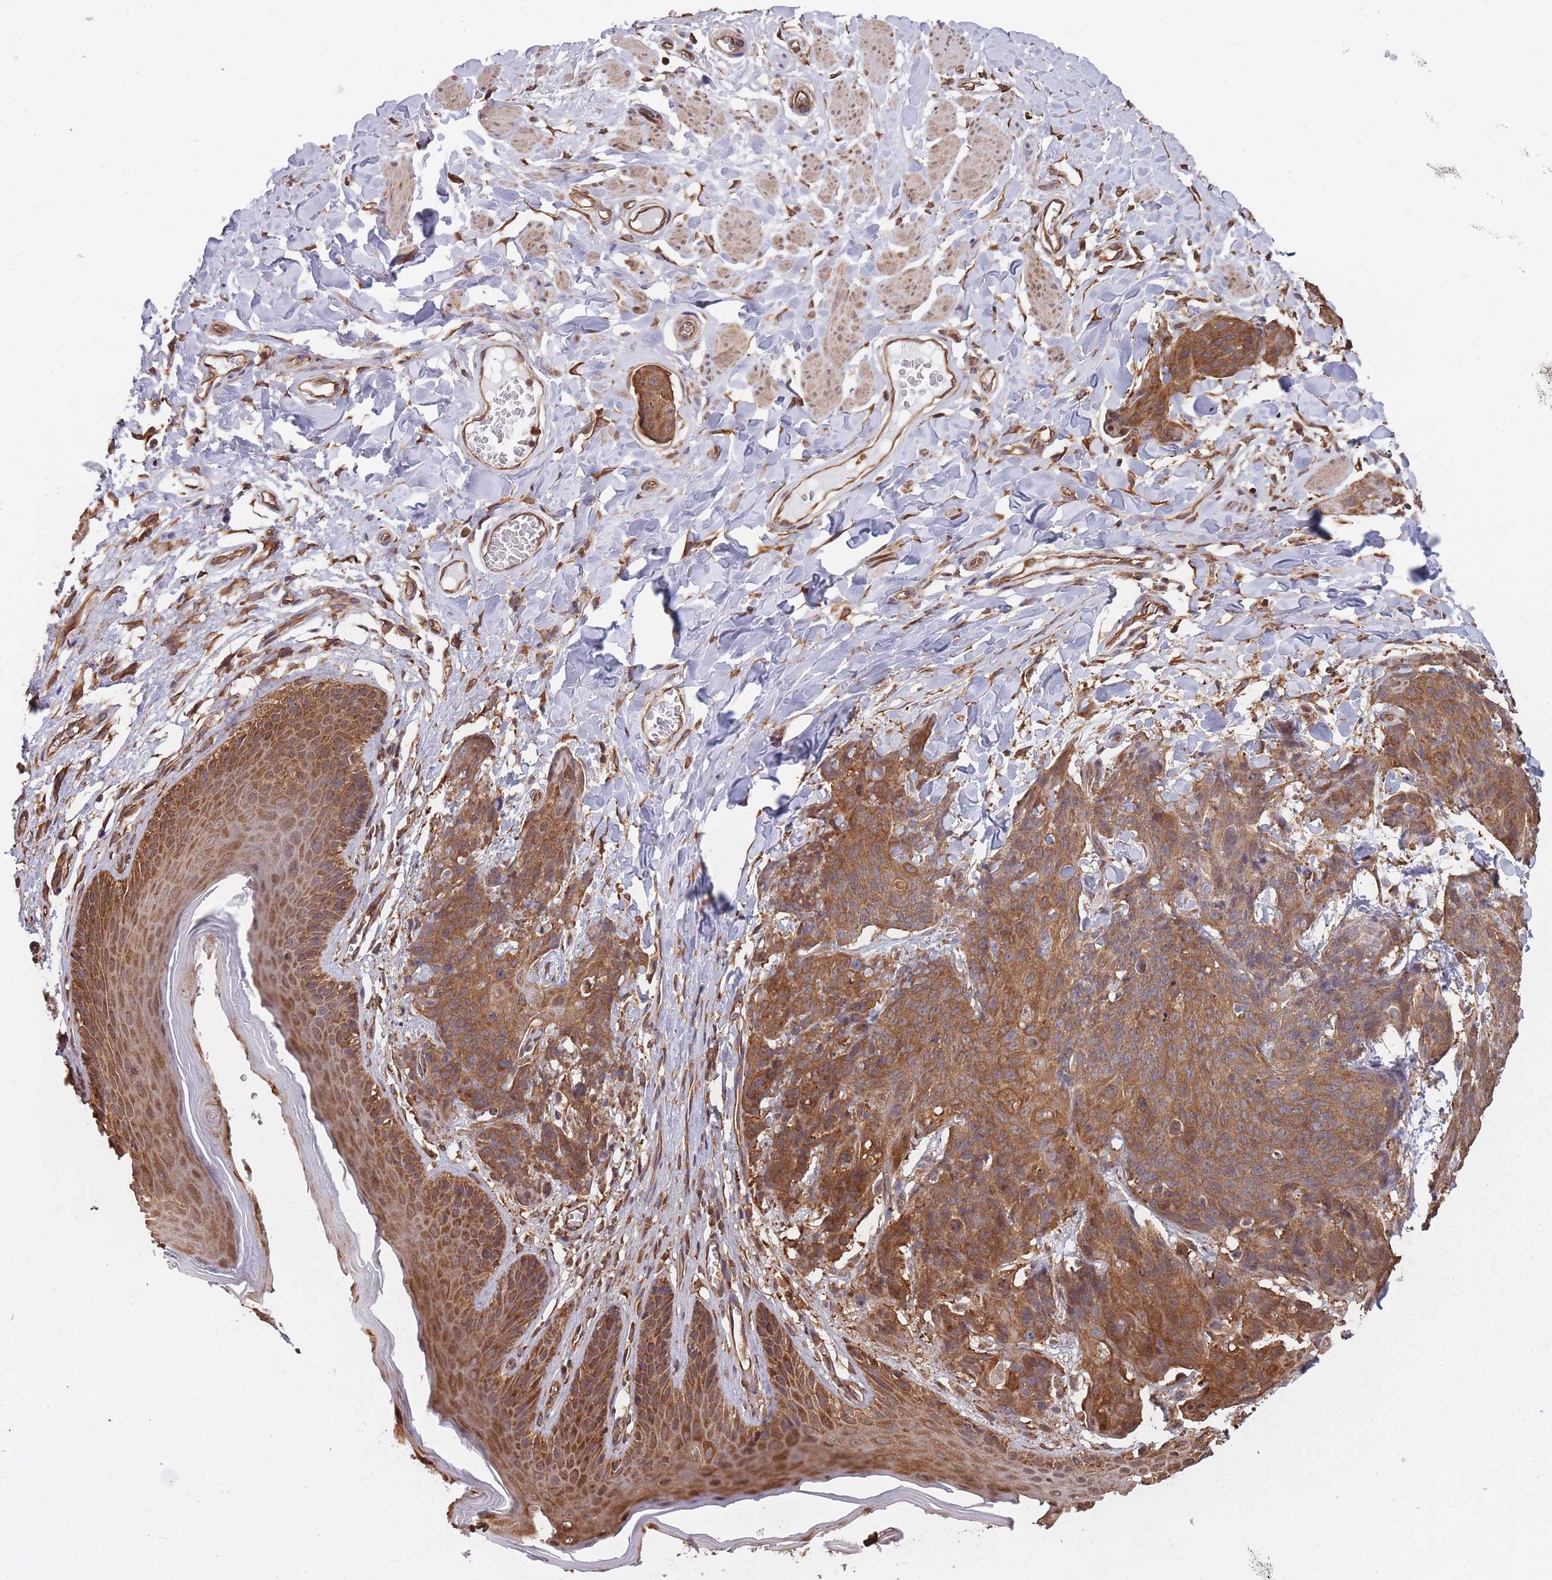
{"staining": {"intensity": "moderate", "quantity": ">75%", "location": "cytoplasmic/membranous"}, "tissue": "skin cancer", "cell_type": "Tumor cells", "image_type": "cancer", "snomed": [{"axis": "morphology", "description": "Squamous cell carcinoma, NOS"}, {"axis": "topography", "description": "Skin"}, {"axis": "topography", "description": "Vulva"}], "caption": "Protein staining of skin squamous cell carcinoma tissue exhibits moderate cytoplasmic/membranous staining in approximately >75% of tumor cells.", "gene": "ARL13B", "patient": {"sex": "female", "age": 85}}